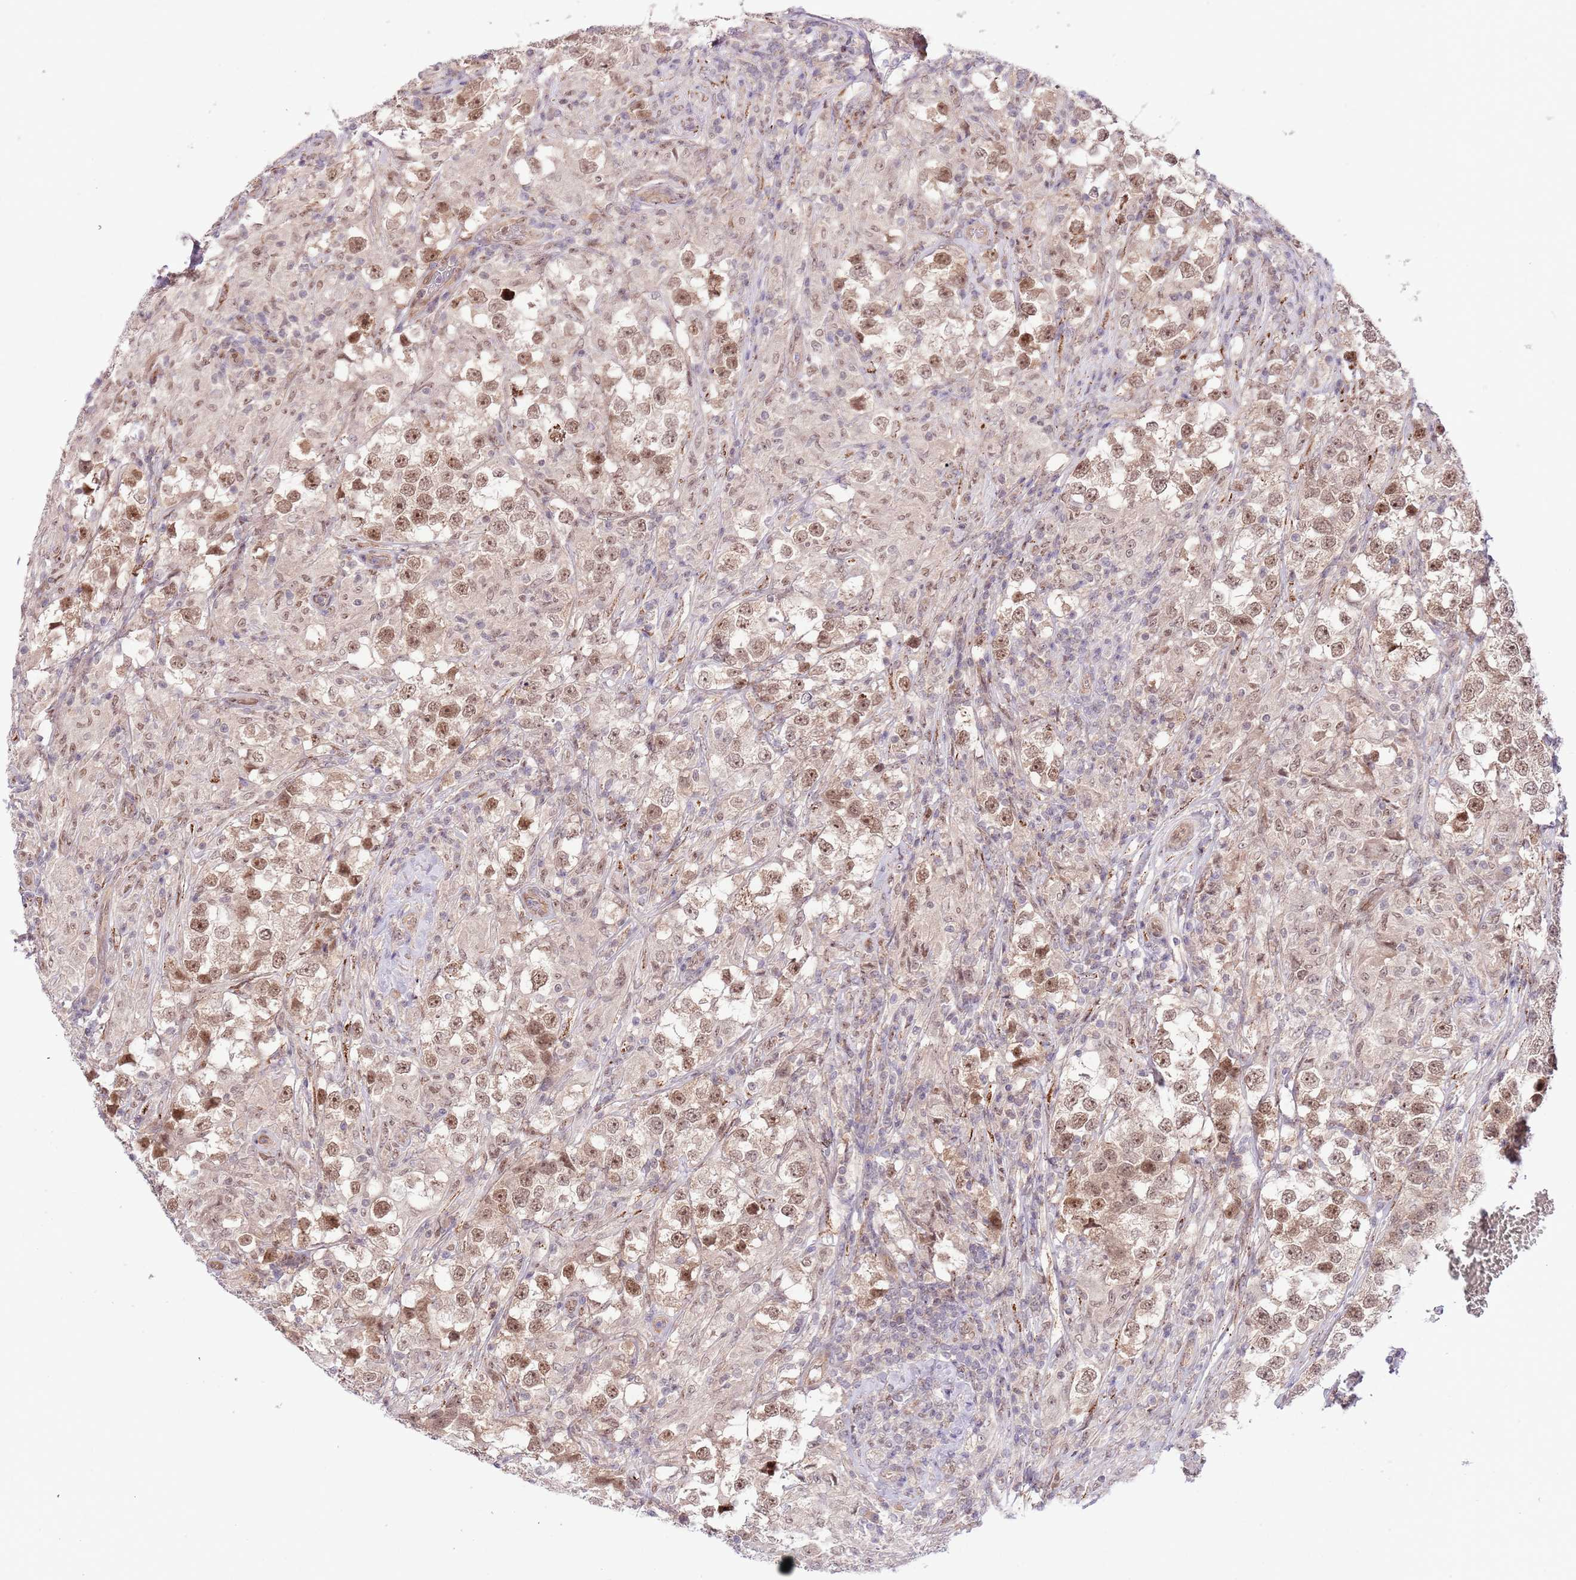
{"staining": {"intensity": "moderate", "quantity": ">75%", "location": "nuclear"}, "tissue": "testis cancer", "cell_type": "Tumor cells", "image_type": "cancer", "snomed": [{"axis": "morphology", "description": "Seminoma, NOS"}, {"axis": "topography", "description": "Testis"}], "caption": "IHC of testis cancer displays medium levels of moderate nuclear expression in about >75% of tumor cells.", "gene": "CHD1", "patient": {"sex": "male", "age": 46}}